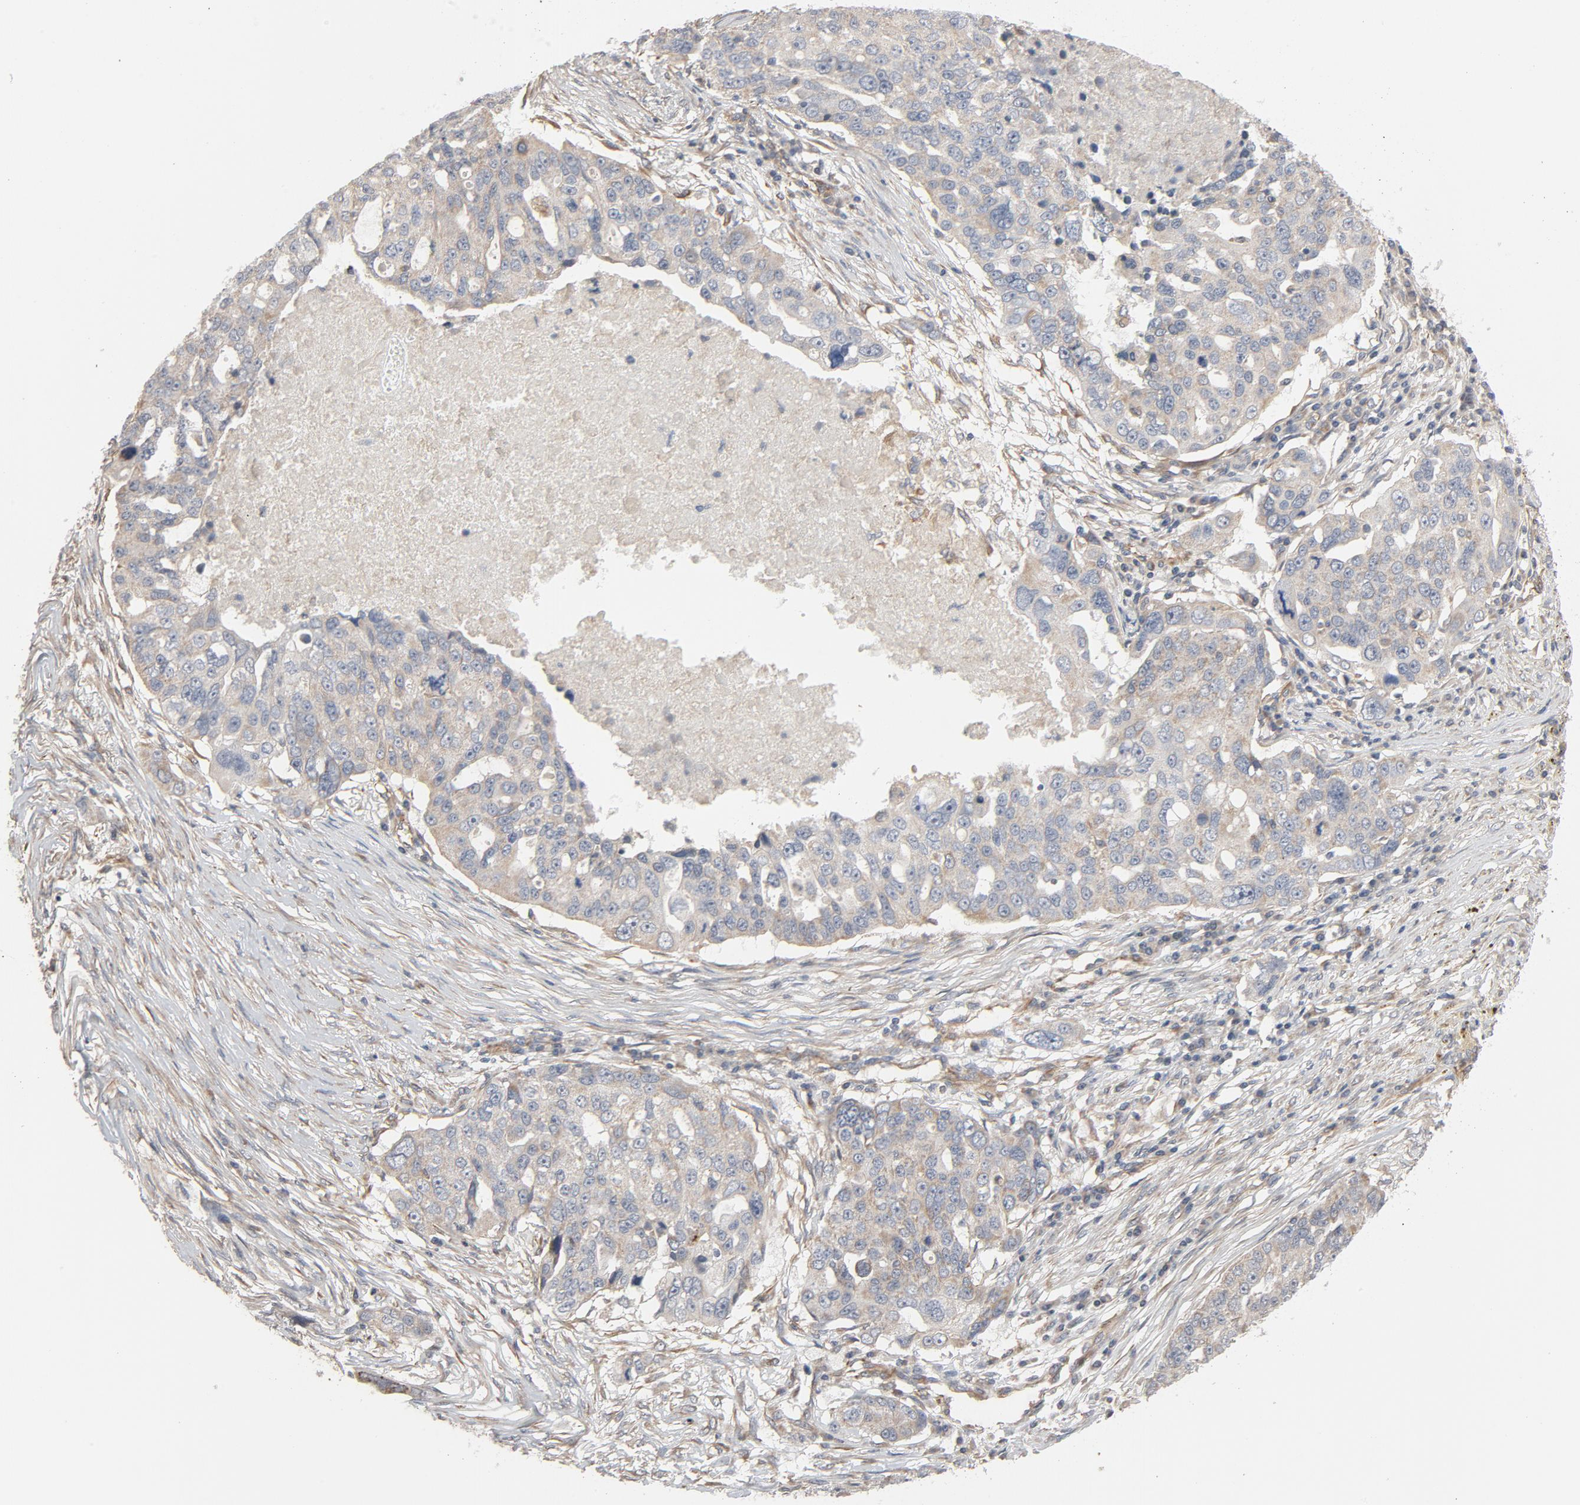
{"staining": {"intensity": "moderate", "quantity": ">75%", "location": "cytoplasmic/membranous"}, "tissue": "ovarian cancer", "cell_type": "Tumor cells", "image_type": "cancer", "snomed": [{"axis": "morphology", "description": "Carcinoma, endometroid"}, {"axis": "topography", "description": "Ovary"}], "caption": "There is medium levels of moderate cytoplasmic/membranous expression in tumor cells of ovarian endometroid carcinoma, as demonstrated by immunohistochemical staining (brown color).", "gene": "TRIOBP", "patient": {"sex": "female", "age": 75}}